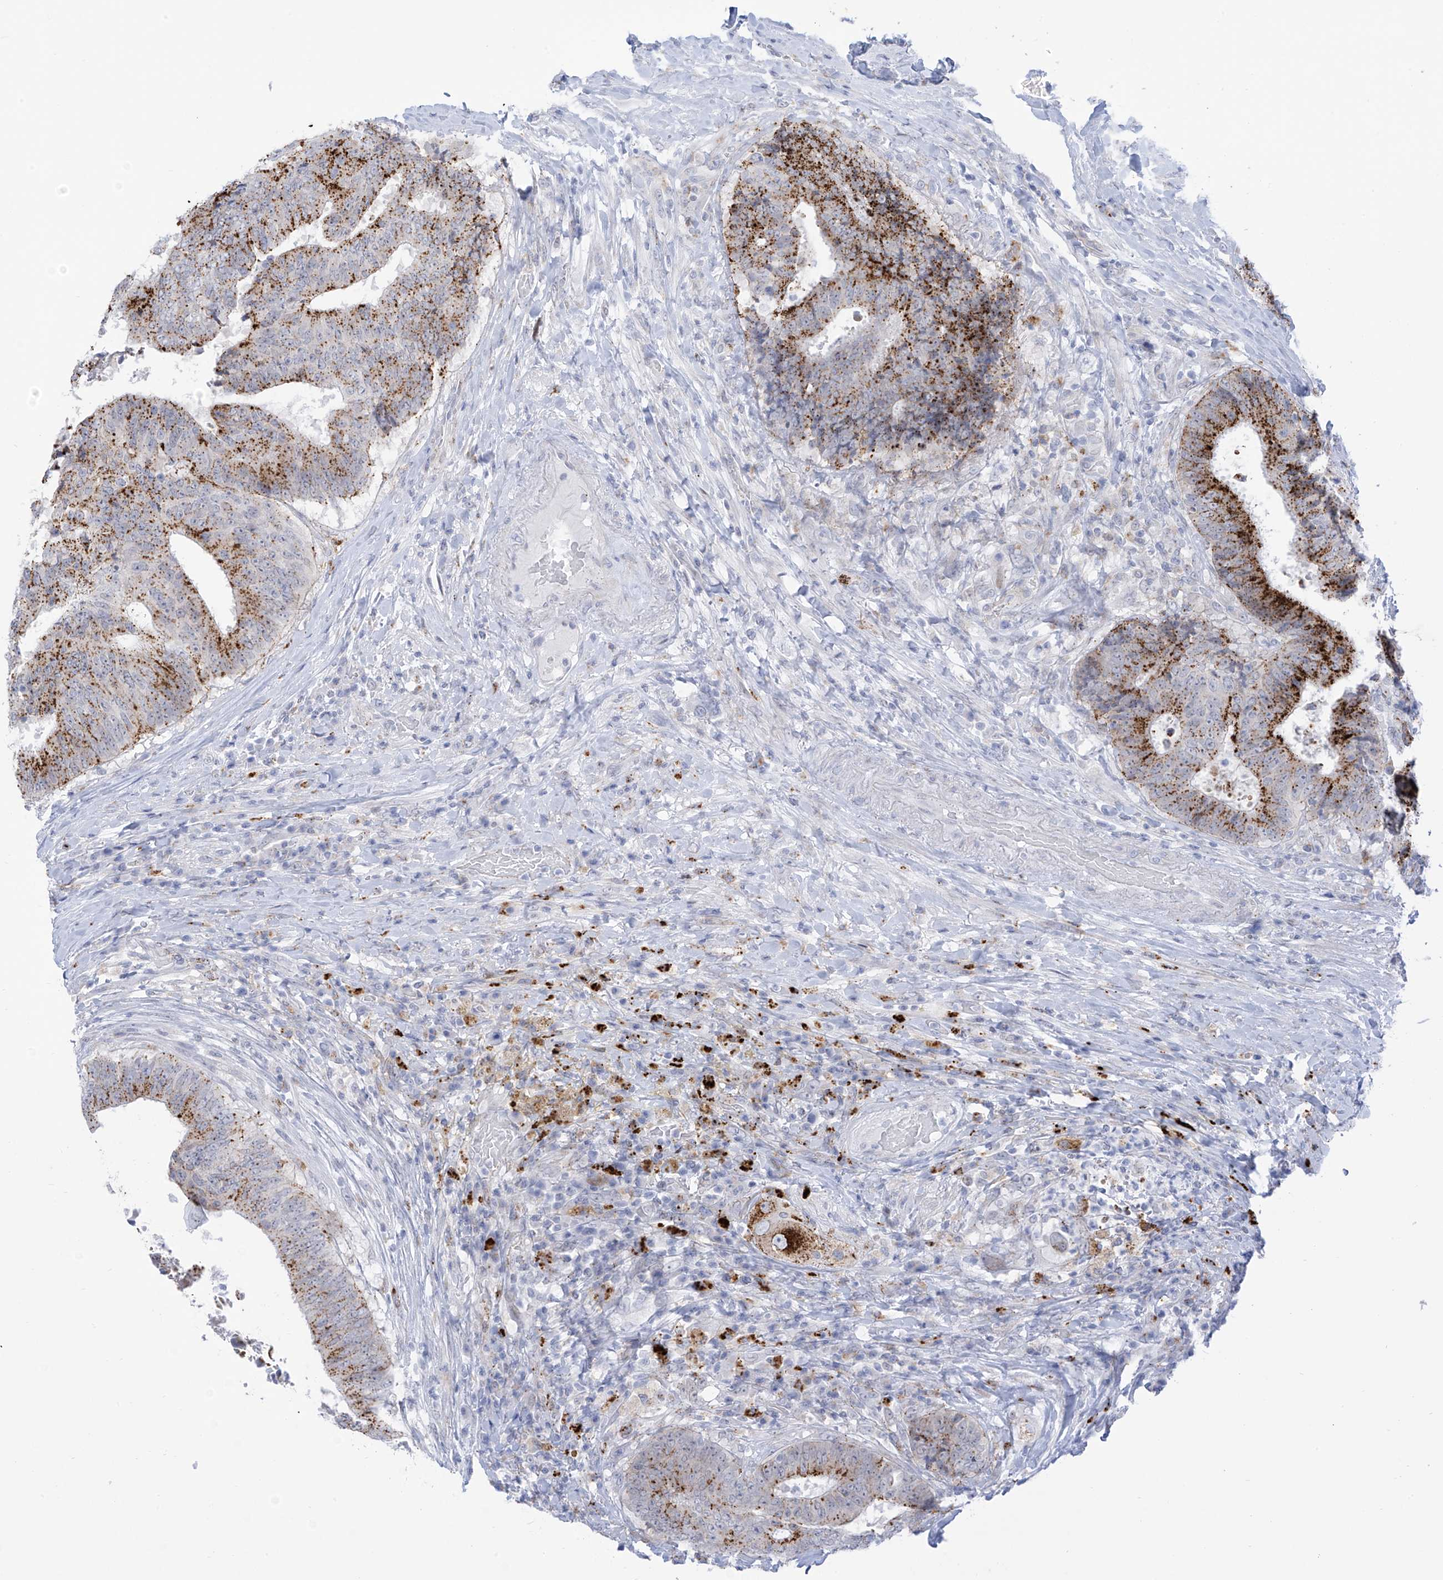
{"staining": {"intensity": "moderate", "quantity": ">75%", "location": "cytoplasmic/membranous"}, "tissue": "colorectal cancer", "cell_type": "Tumor cells", "image_type": "cancer", "snomed": [{"axis": "morphology", "description": "Adenocarcinoma, NOS"}, {"axis": "topography", "description": "Rectum"}], "caption": "DAB (3,3'-diaminobenzidine) immunohistochemical staining of colorectal cancer (adenocarcinoma) exhibits moderate cytoplasmic/membranous protein expression in approximately >75% of tumor cells. Using DAB (3,3'-diaminobenzidine) (brown) and hematoxylin (blue) stains, captured at high magnification using brightfield microscopy.", "gene": "PSPH", "patient": {"sex": "male", "age": 72}}